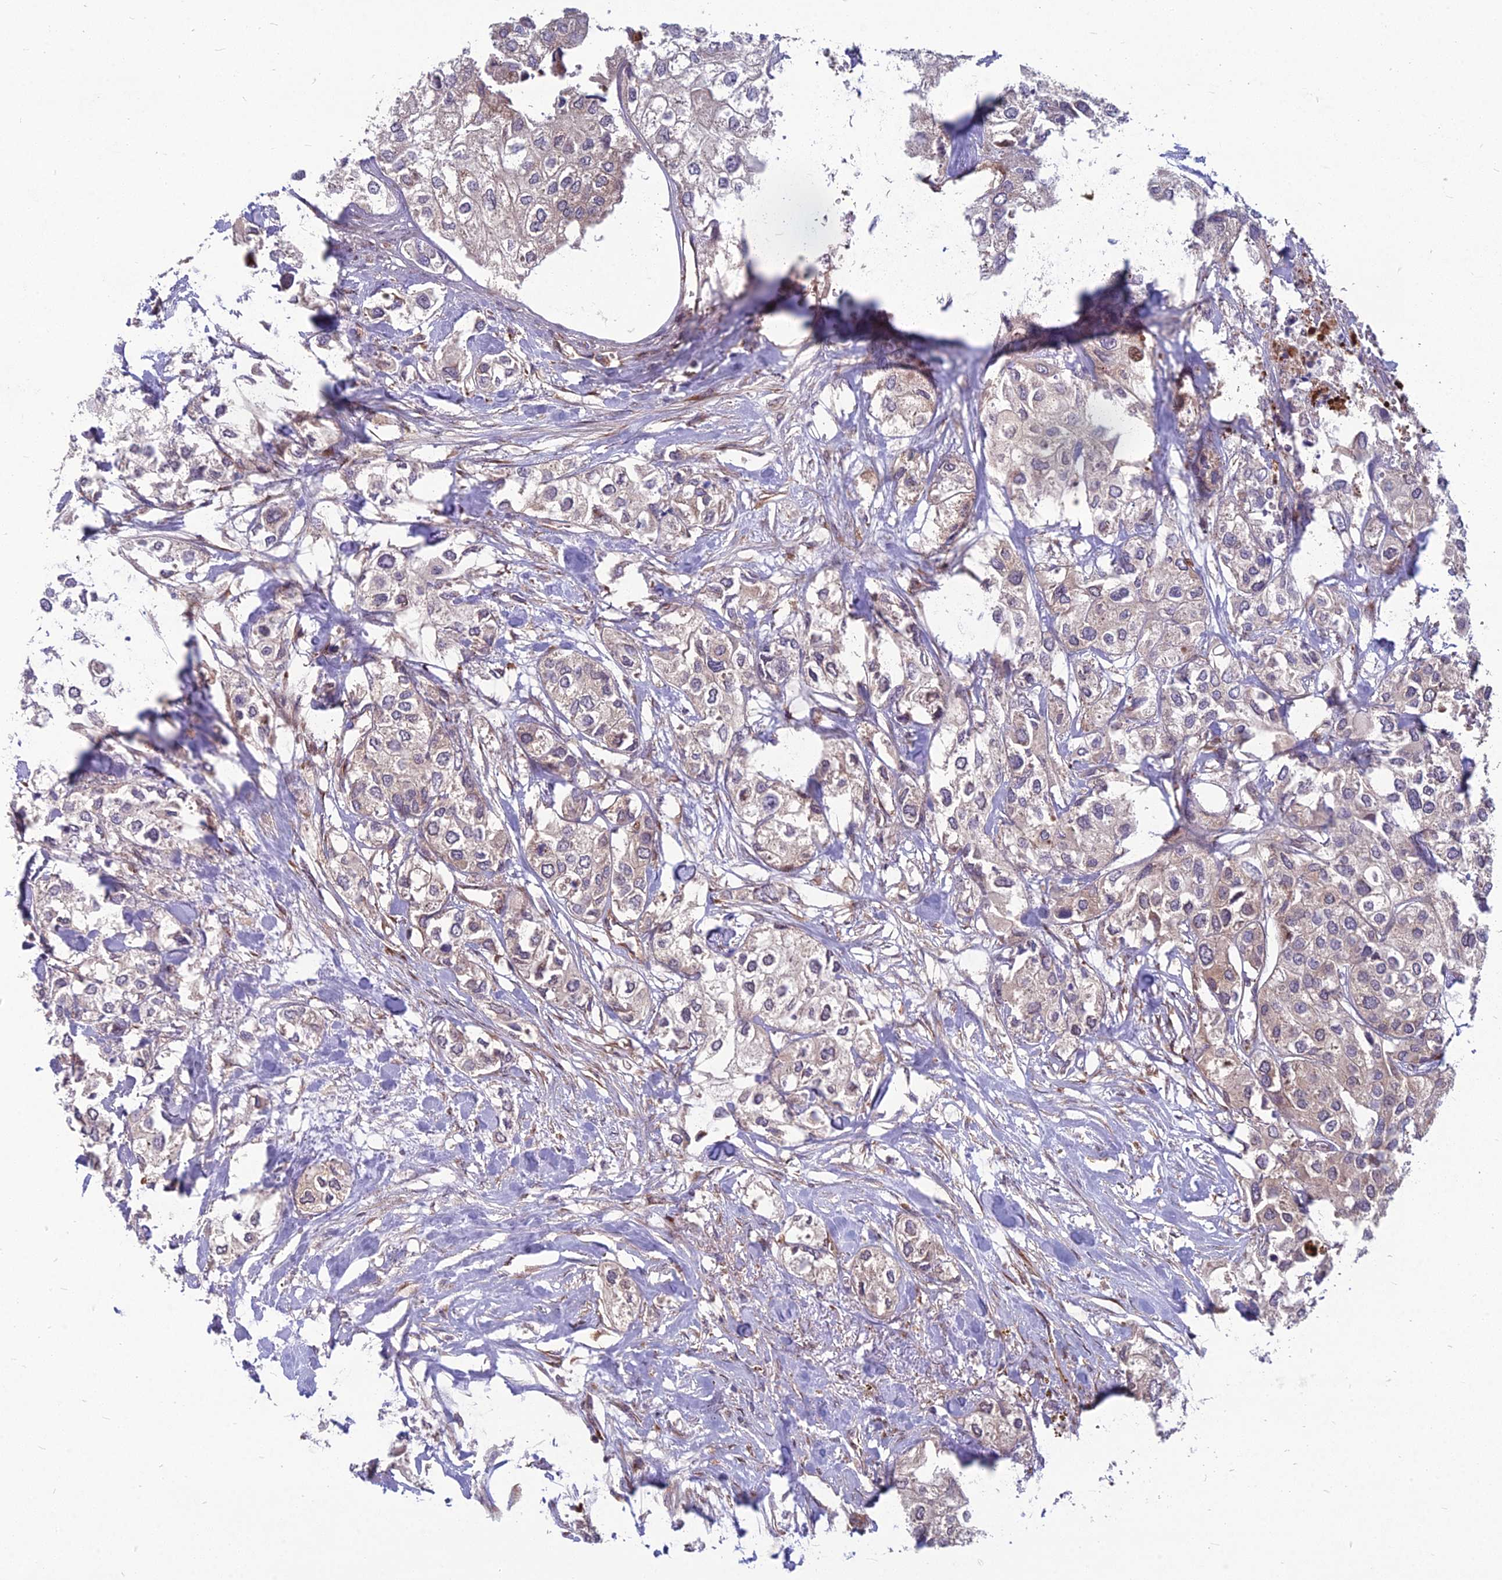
{"staining": {"intensity": "negative", "quantity": "none", "location": "none"}, "tissue": "urothelial cancer", "cell_type": "Tumor cells", "image_type": "cancer", "snomed": [{"axis": "morphology", "description": "Urothelial carcinoma, High grade"}, {"axis": "topography", "description": "Urinary bladder"}], "caption": "High power microscopy histopathology image of an immunohistochemistry (IHC) photomicrograph of high-grade urothelial carcinoma, revealing no significant staining in tumor cells. Nuclei are stained in blue.", "gene": "MFSD8", "patient": {"sex": "male", "age": 64}}